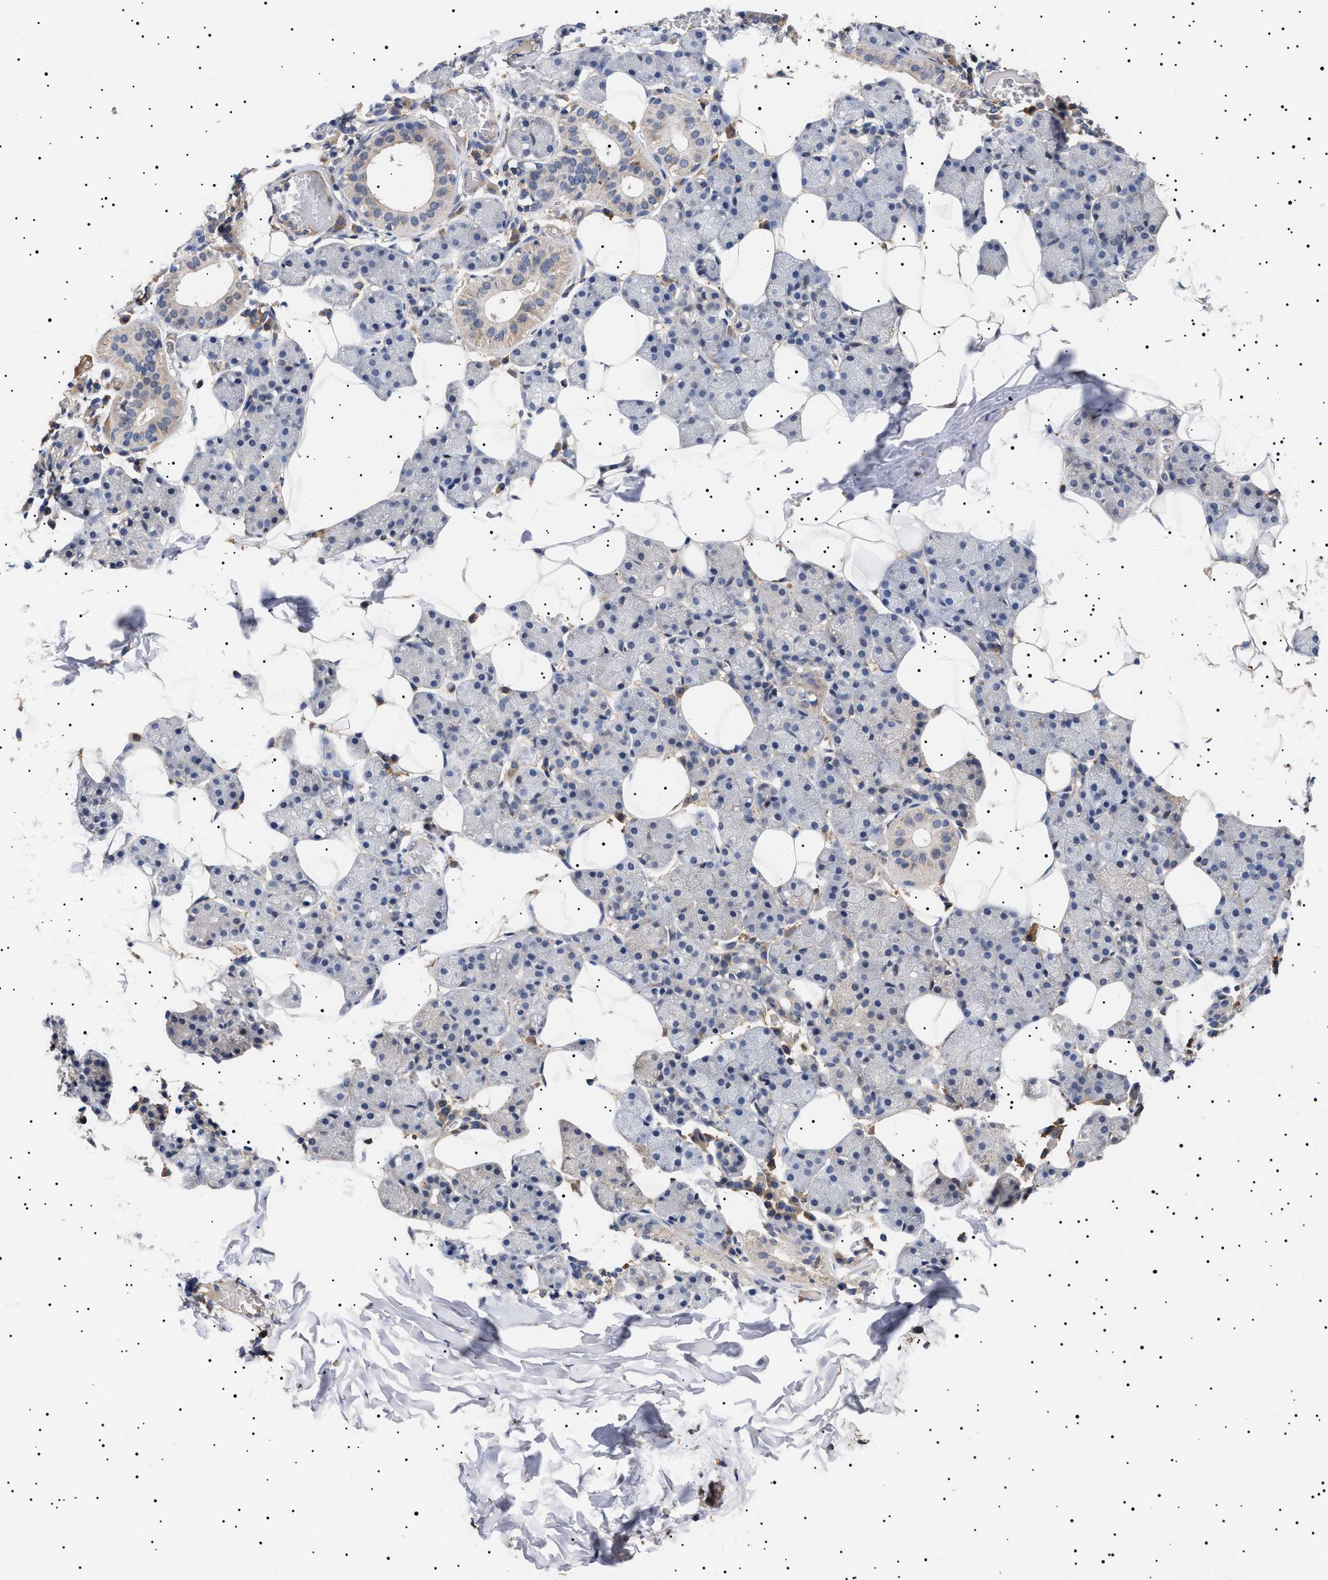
{"staining": {"intensity": "weak", "quantity": "<25%", "location": "cytoplasmic/membranous"}, "tissue": "salivary gland", "cell_type": "Glandular cells", "image_type": "normal", "snomed": [{"axis": "morphology", "description": "Normal tissue, NOS"}, {"axis": "topography", "description": "Salivary gland"}], "caption": "Histopathology image shows no significant protein expression in glandular cells of normal salivary gland.", "gene": "KRBA1", "patient": {"sex": "female", "age": 33}}